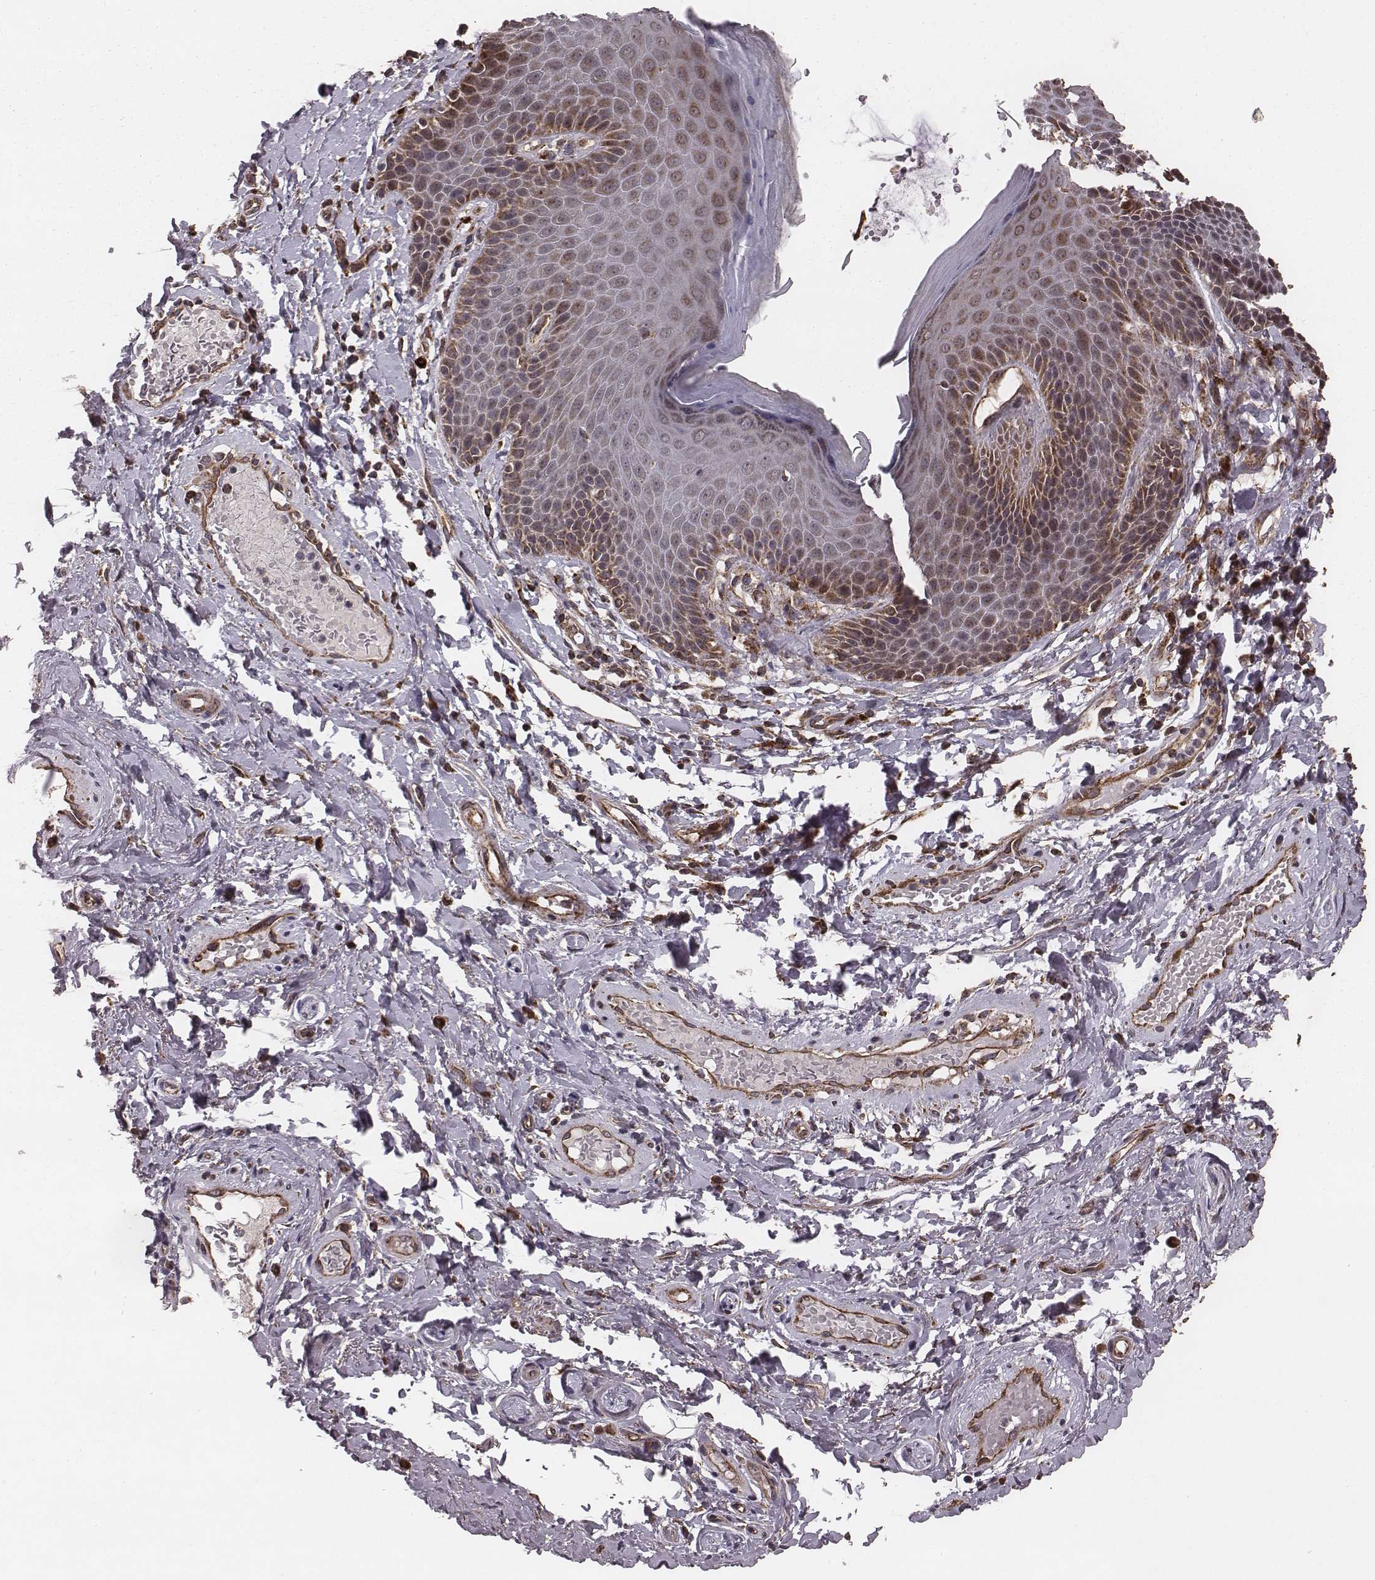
{"staining": {"intensity": "moderate", "quantity": "25%-75%", "location": "cytoplasmic/membranous"}, "tissue": "skin", "cell_type": "Epidermal cells", "image_type": "normal", "snomed": [{"axis": "morphology", "description": "Normal tissue, NOS"}, {"axis": "topography", "description": "Anal"}, {"axis": "topography", "description": "Peripheral nerve tissue"}], "caption": "High-power microscopy captured an immunohistochemistry photomicrograph of unremarkable skin, revealing moderate cytoplasmic/membranous staining in about 25%-75% of epidermal cells.", "gene": "ZDHHC21", "patient": {"sex": "male", "age": 51}}